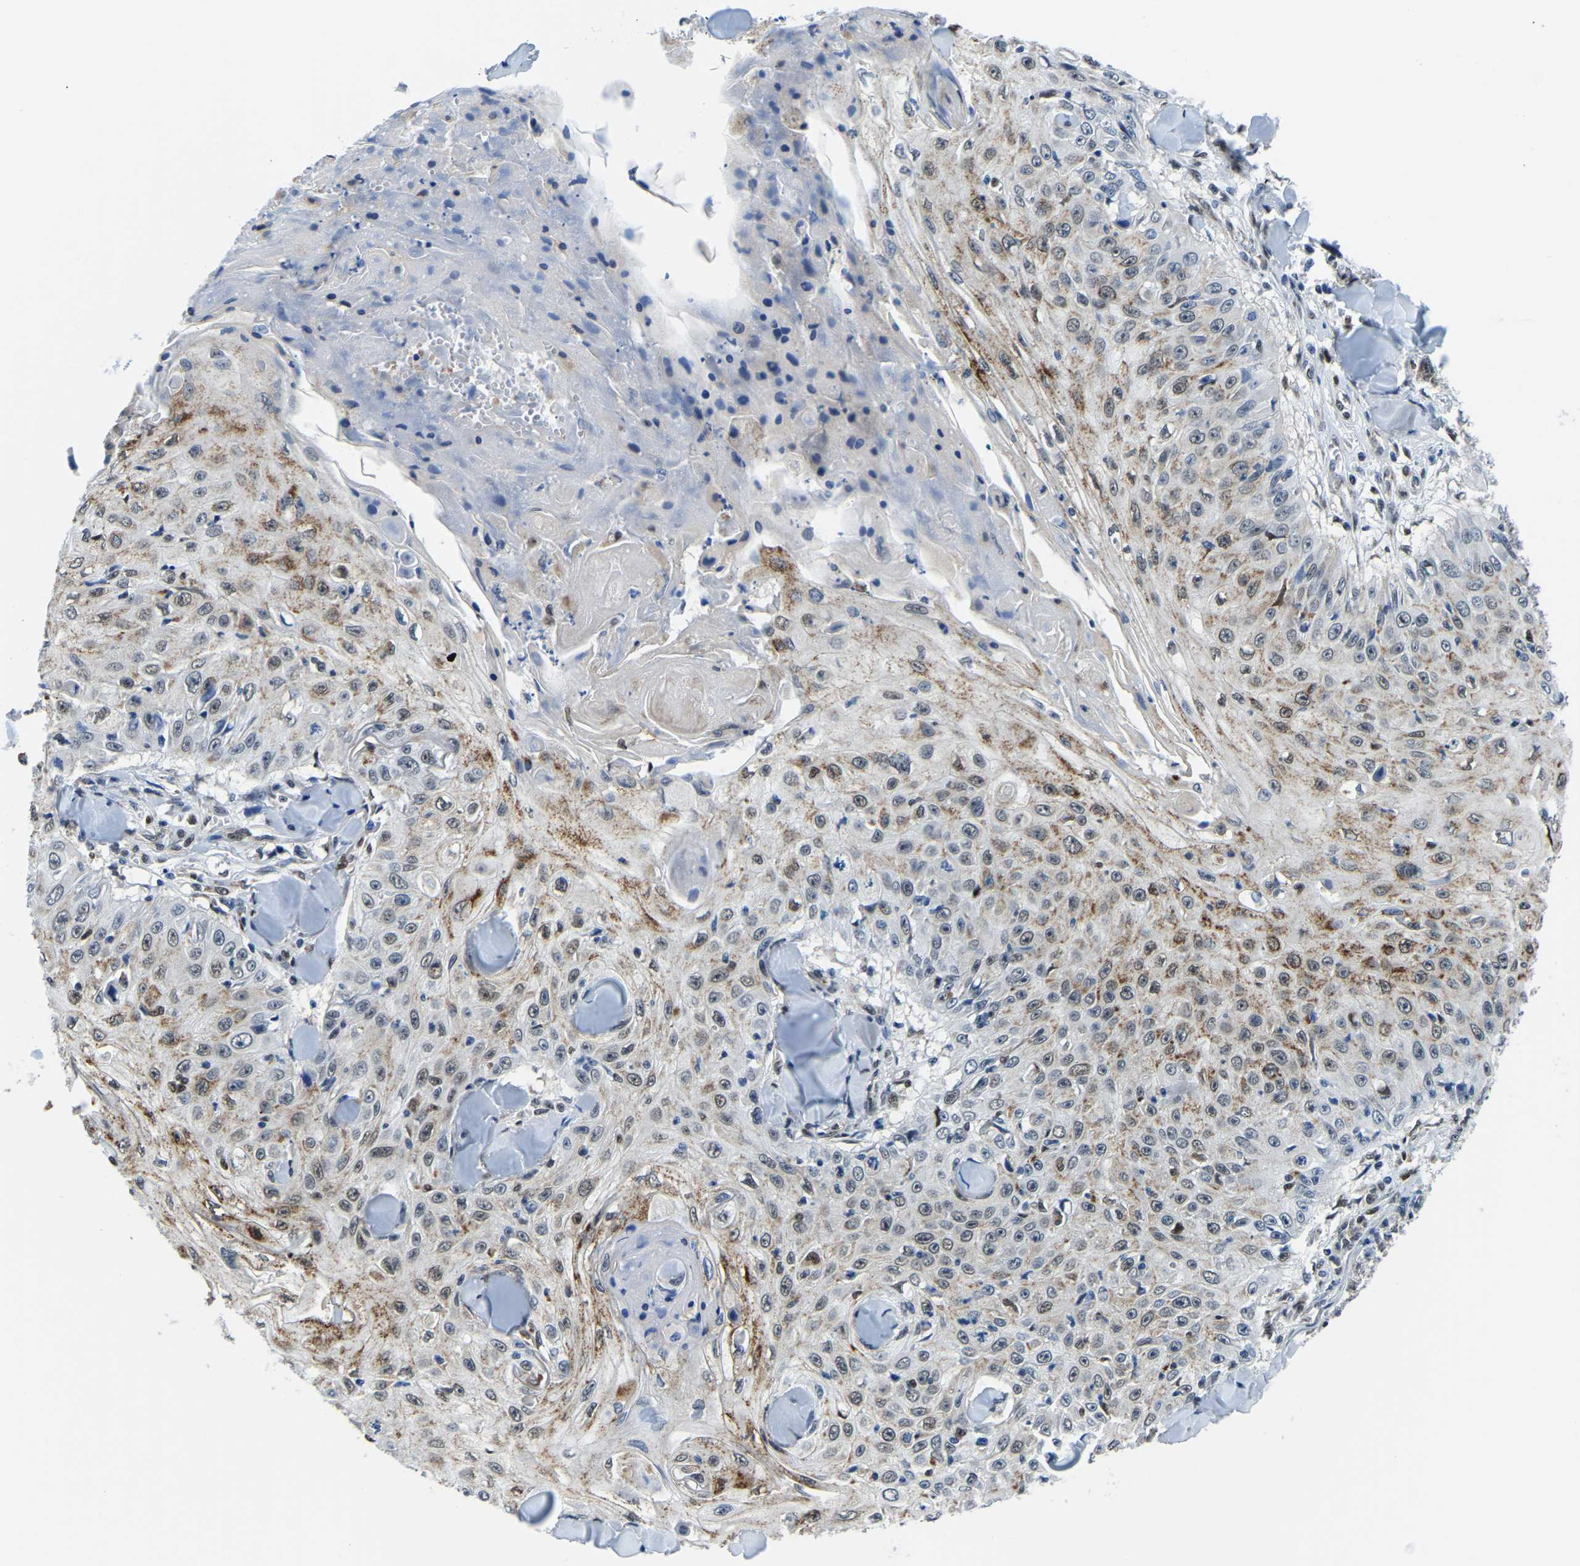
{"staining": {"intensity": "moderate", "quantity": ">75%", "location": "cytoplasmic/membranous,nuclear"}, "tissue": "skin cancer", "cell_type": "Tumor cells", "image_type": "cancer", "snomed": [{"axis": "morphology", "description": "Squamous cell carcinoma, NOS"}, {"axis": "topography", "description": "Skin"}], "caption": "Skin cancer (squamous cell carcinoma) was stained to show a protein in brown. There is medium levels of moderate cytoplasmic/membranous and nuclear positivity in approximately >75% of tumor cells.", "gene": "BNIP3L", "patient": {"sex": "male", "age": 86}}